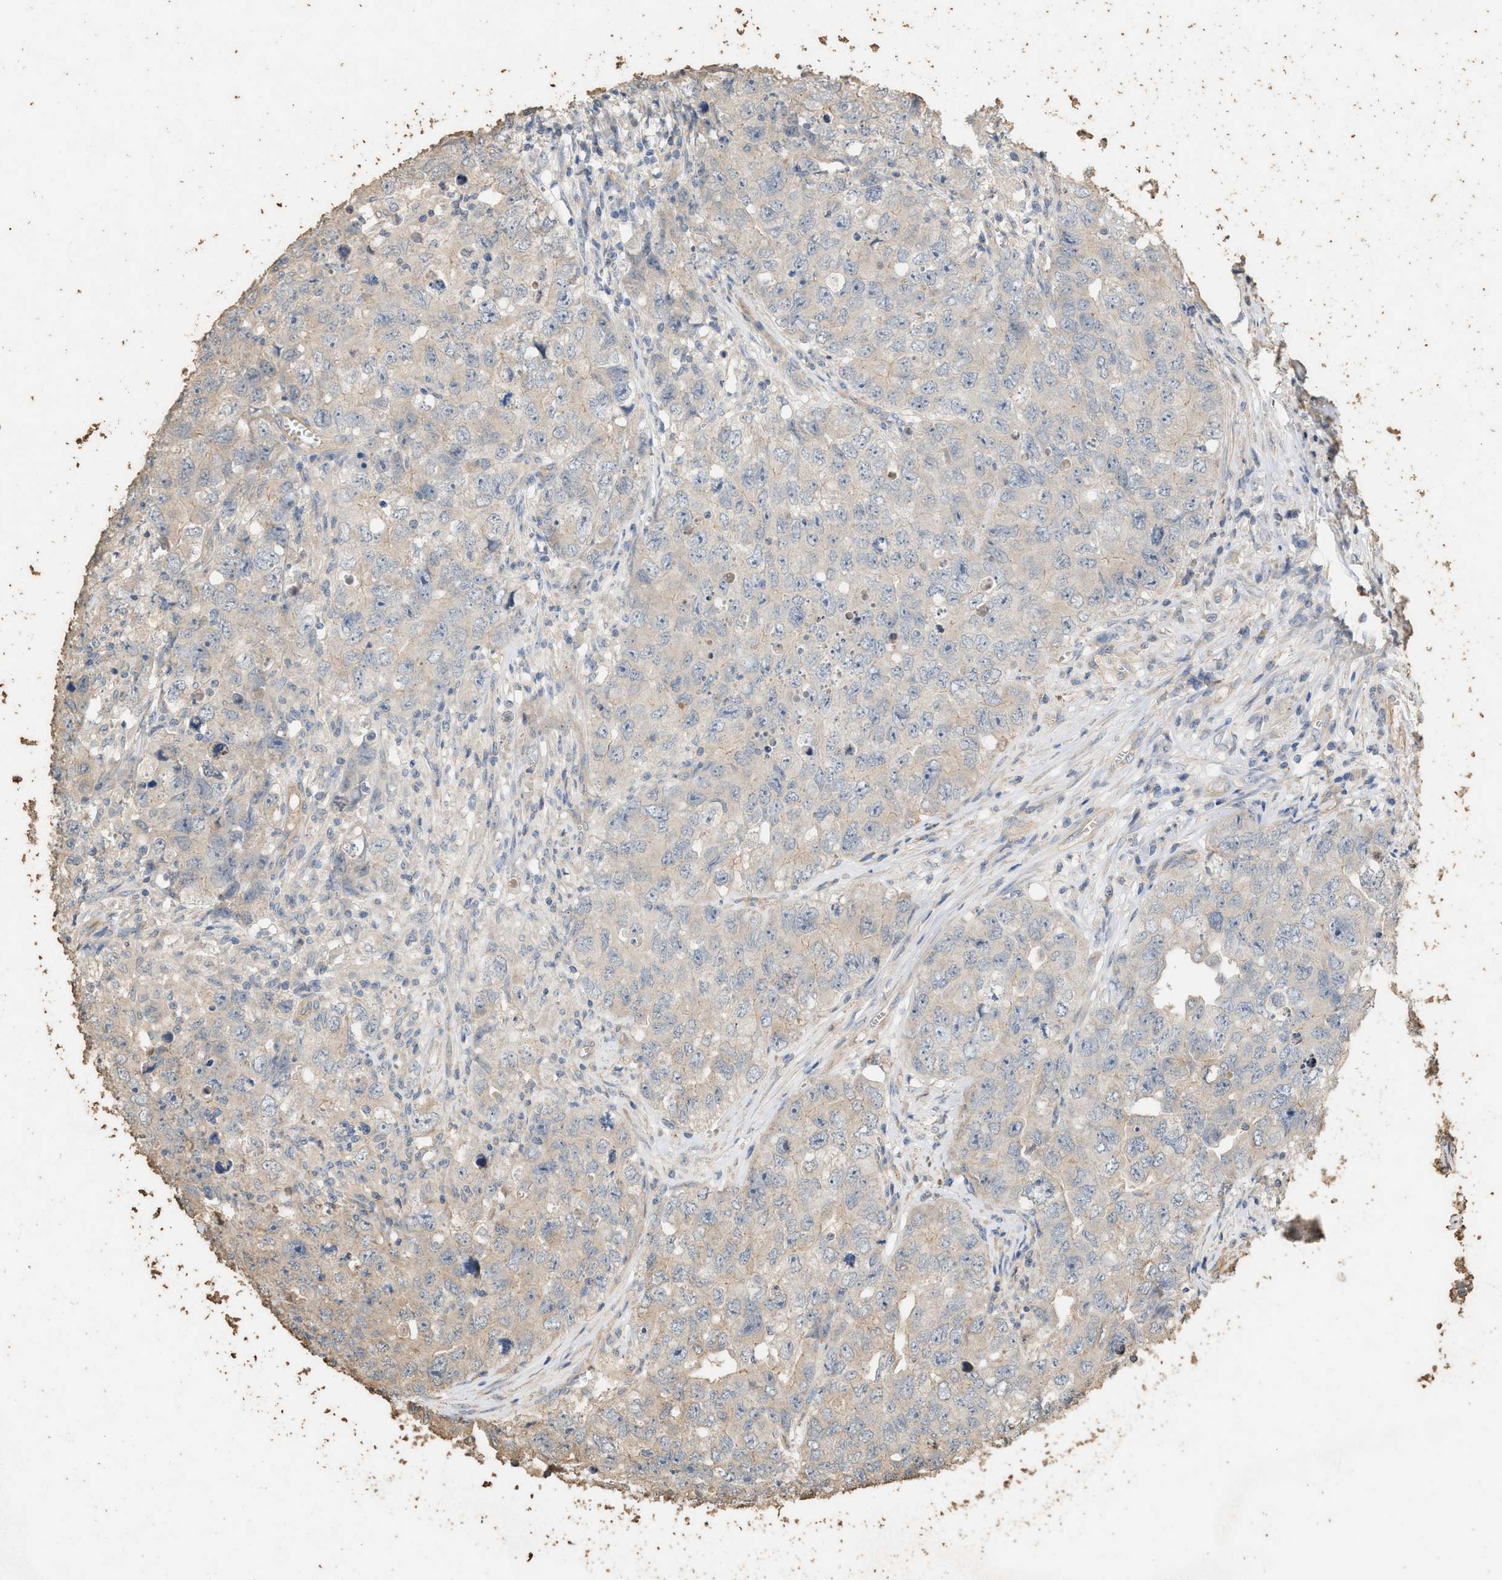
{"staining": {"intensity": "negative", "quantity": "none", "location": "none"}, "tissue": "testis cancer", "cell_type": "Tumor cells", "image_type": "cancer", "snomed": [{"axis": "morphology", "description": "Seminoma, NOS"}, {"axis": "morphology", "description": "Carcinoma, Embryonal, NOS"}, {"axis": "topography", "description": "Testis"}], "caption": "IHC image of neoplastic tissue: testis embryonal carcinoma stained with DAB demonstrates no significant protein staining in tumor cells.", "gene": "DCAF7", "patient": {"sex": "male", "age": 43}}